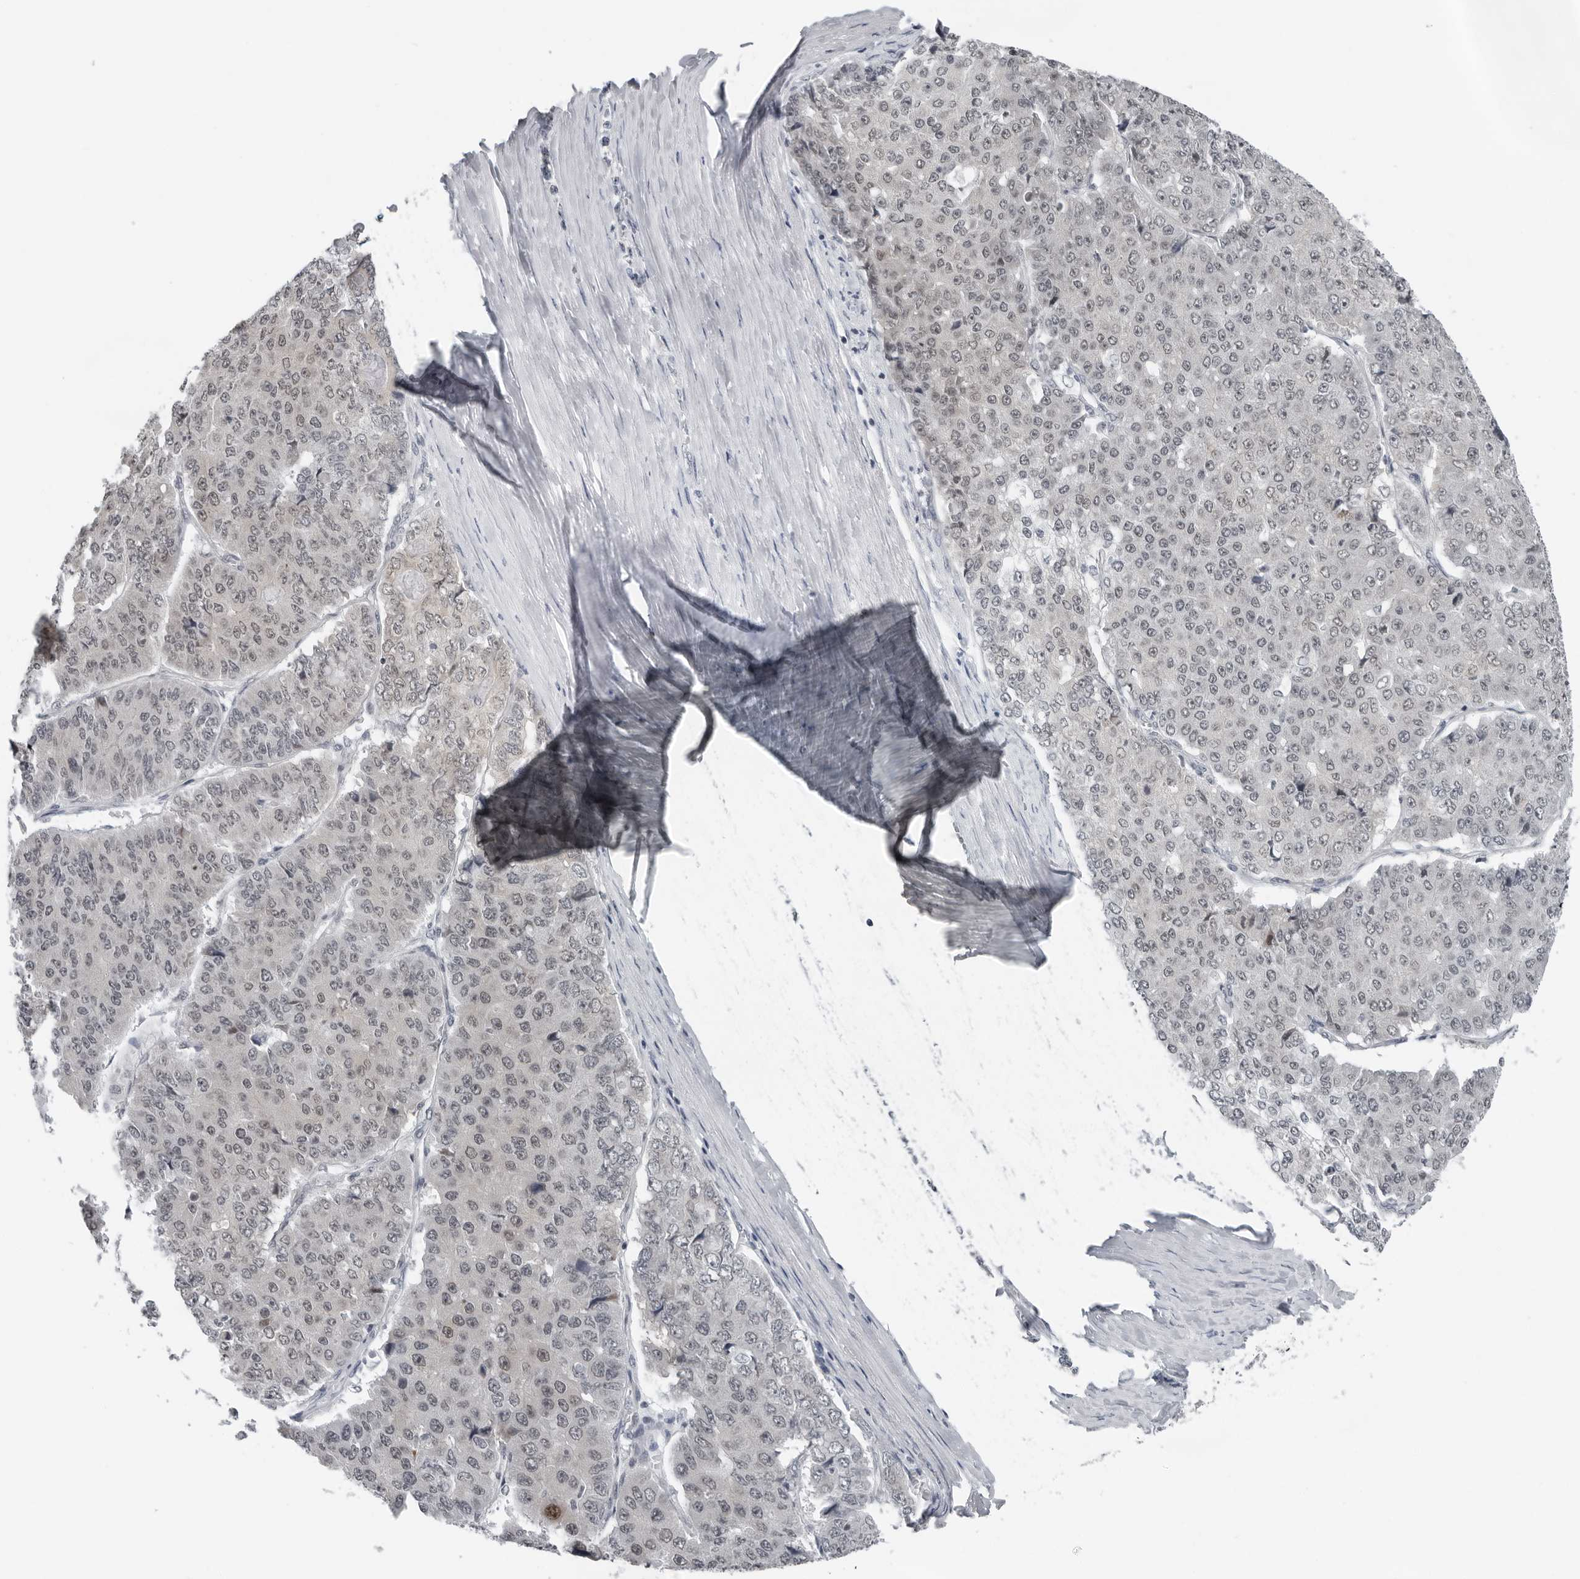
{"staining": {"intensity": "weak", "quantity": "<25%", "location": "nuclear"}, "tissue": "pancreatic cancer", "cell_type": "Tumor cells", "image_type": "cancer", "snomed": [{"axis": "morphology", "description": "Adenocarcinoma, NOS"}, {"axis": "topography", "description": "Pancreas"}], "caption": "Immunohistochemistry of pancreatic adenocarcinoma shows no expression in tumor cells. (DAB immunohistochemistry (IHC) with hematoxylin counter stain).", "gene": "PPP1R42", "patient": {"sex": "male", "age": 50}}